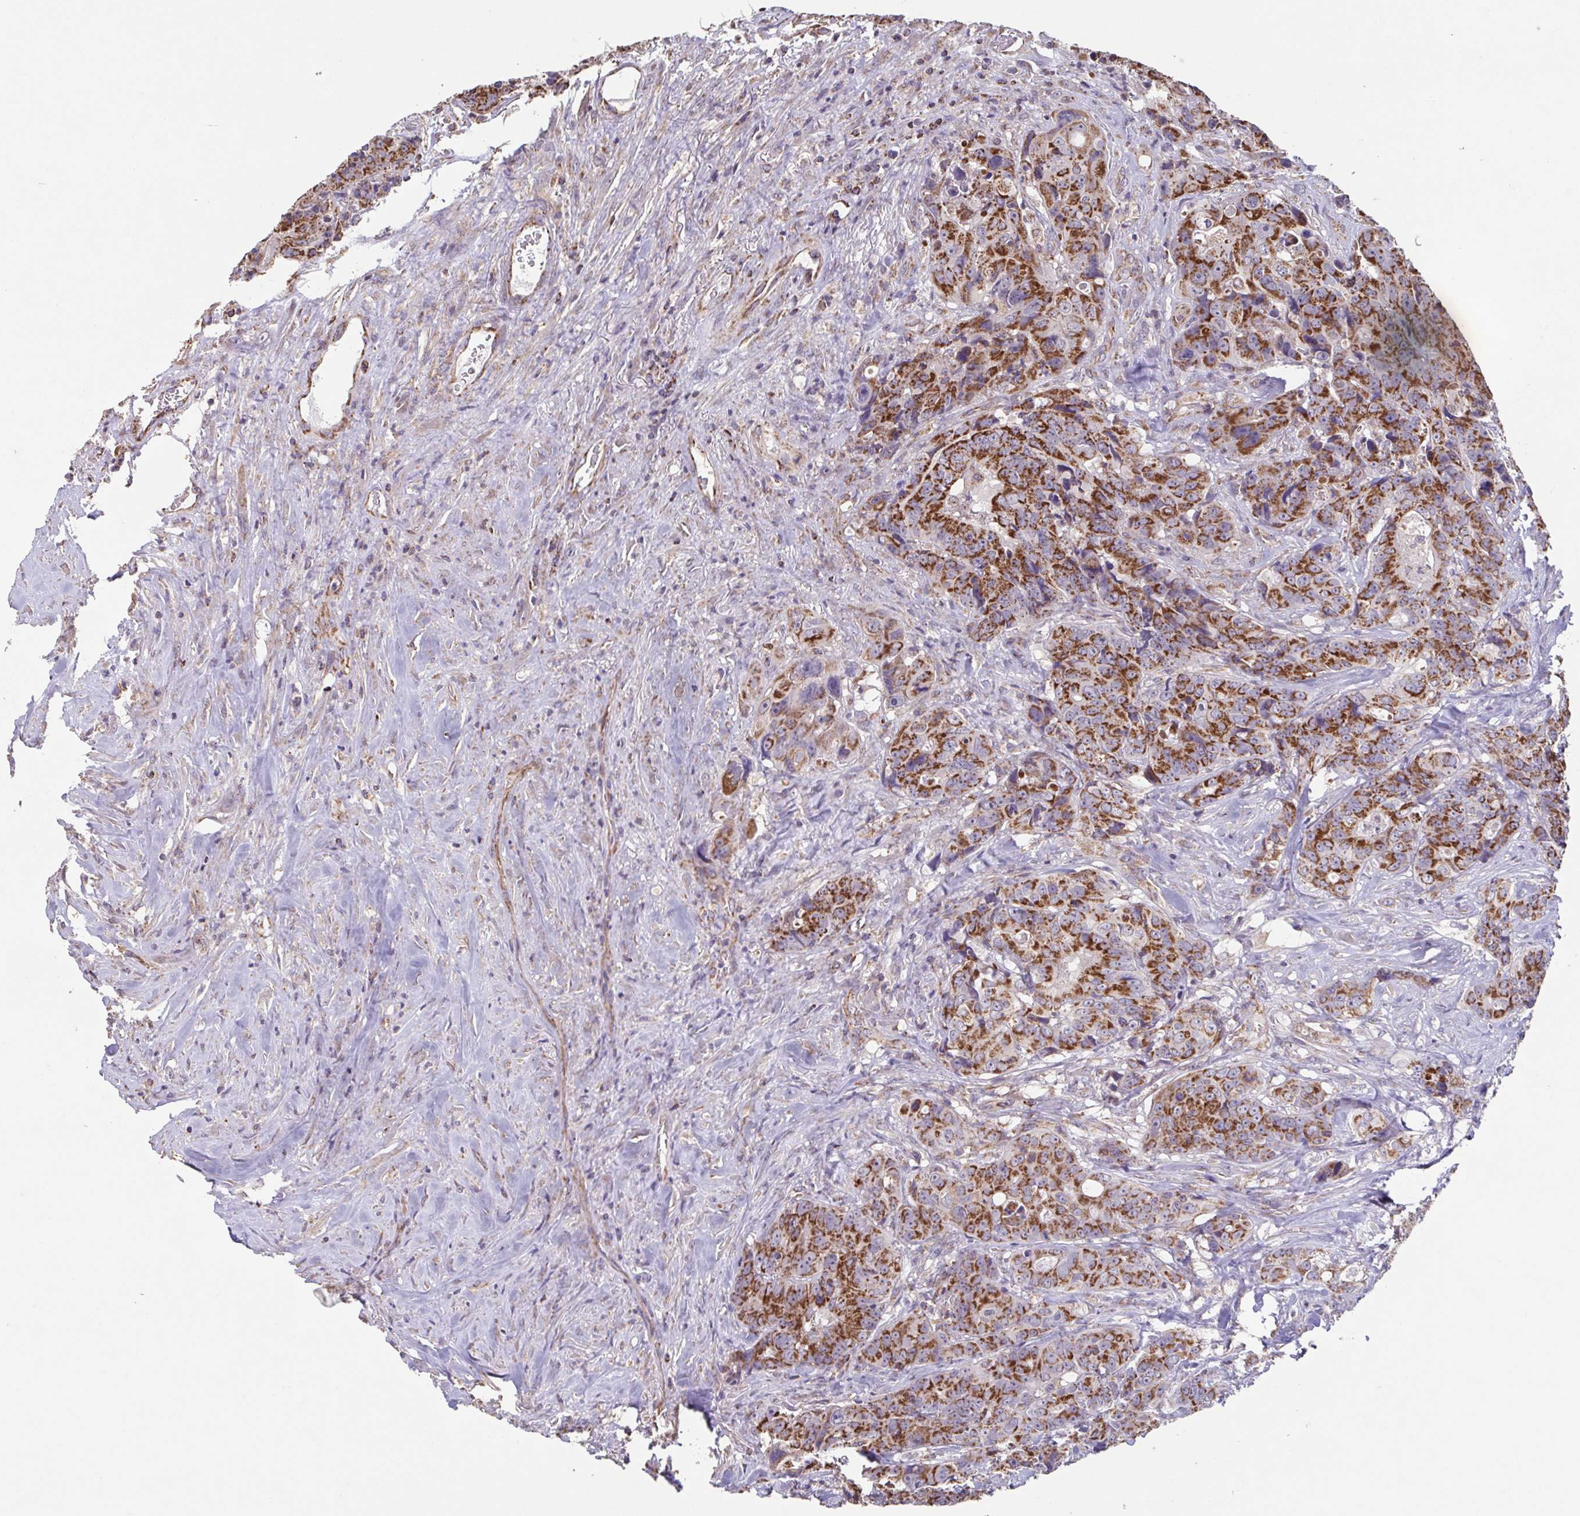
{"staining": {"intensity": "strong", "quantity": ">75%", "location": "cytoplasmic/membranous"}, "tissue": "colorectal cancer", "cell_type": "Tumor cells", "image_type": "cancer", "snomed": [{"axis": "morphology", "description": "Adenocarcinoma, NOS"}, {"axis": "topography", "description": "Rectum"}], "caption": "Strong cytoplasmic/membranous staining for a protein is appreciated in approximately >75% of tumor cells of colorectal cancer using IHC.", "gene": "DIP2B", "patient": {"sex": "female", "age": 62}}